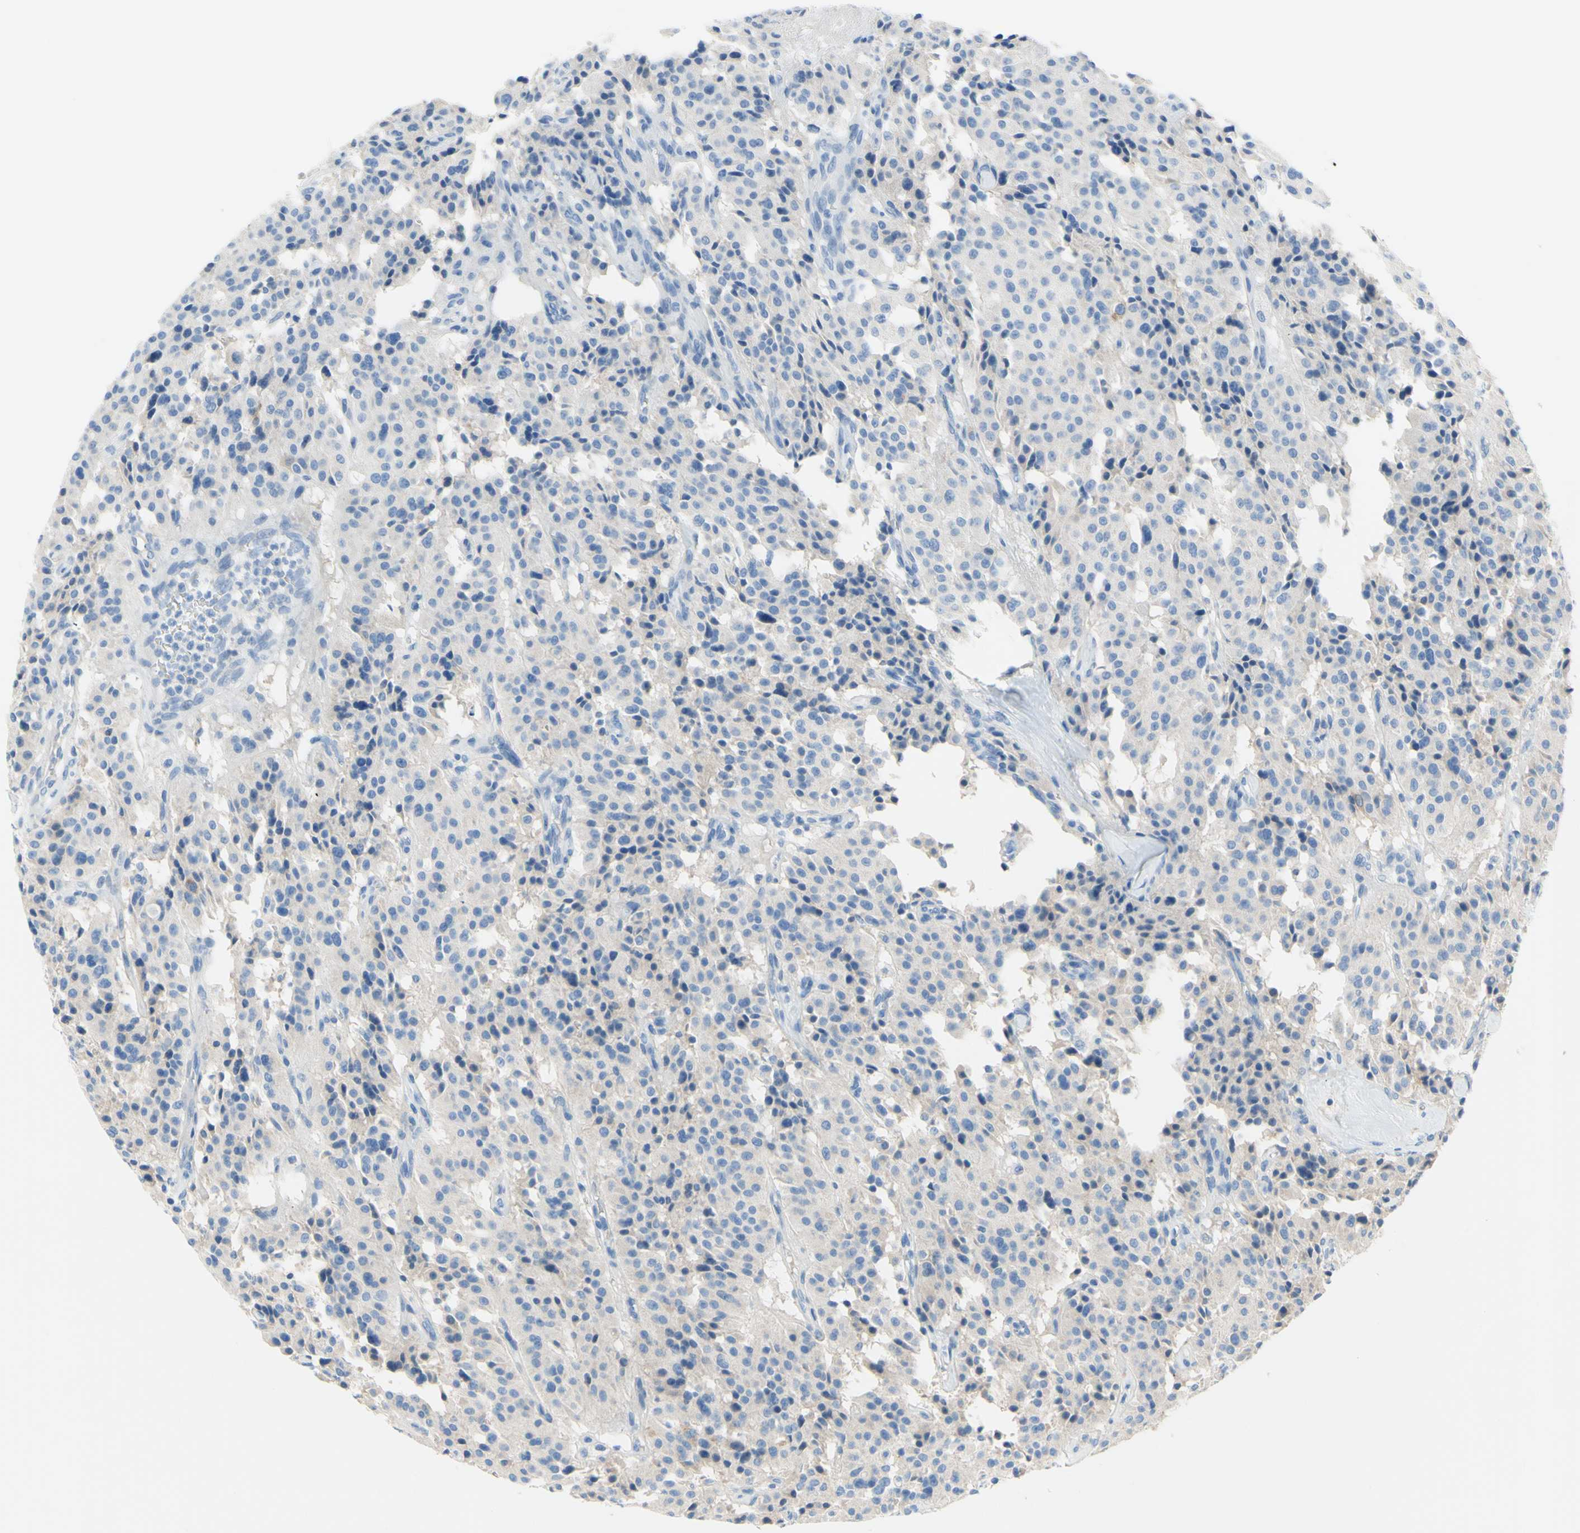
{"staining": {"intensity": "negative", "quantity": "none", "location": "none"}, "tissue": "carcinoid", "cell_type": "Tumor cells", "image_type": "cancer", "snomed": [{"axis": "morphology", "description": "Carcinoid, malignant, NOS"}, {"axis": "topography", "description": "Lung"}], "caption": "Immunohistochemistry micrograph of neoplastic tissue: carcinoid (malignant) stained with DAB displays no significant protein positivity in tumor cells.", "gene": "FDFT1", "patient": {"sex": "male", "age": 30}}